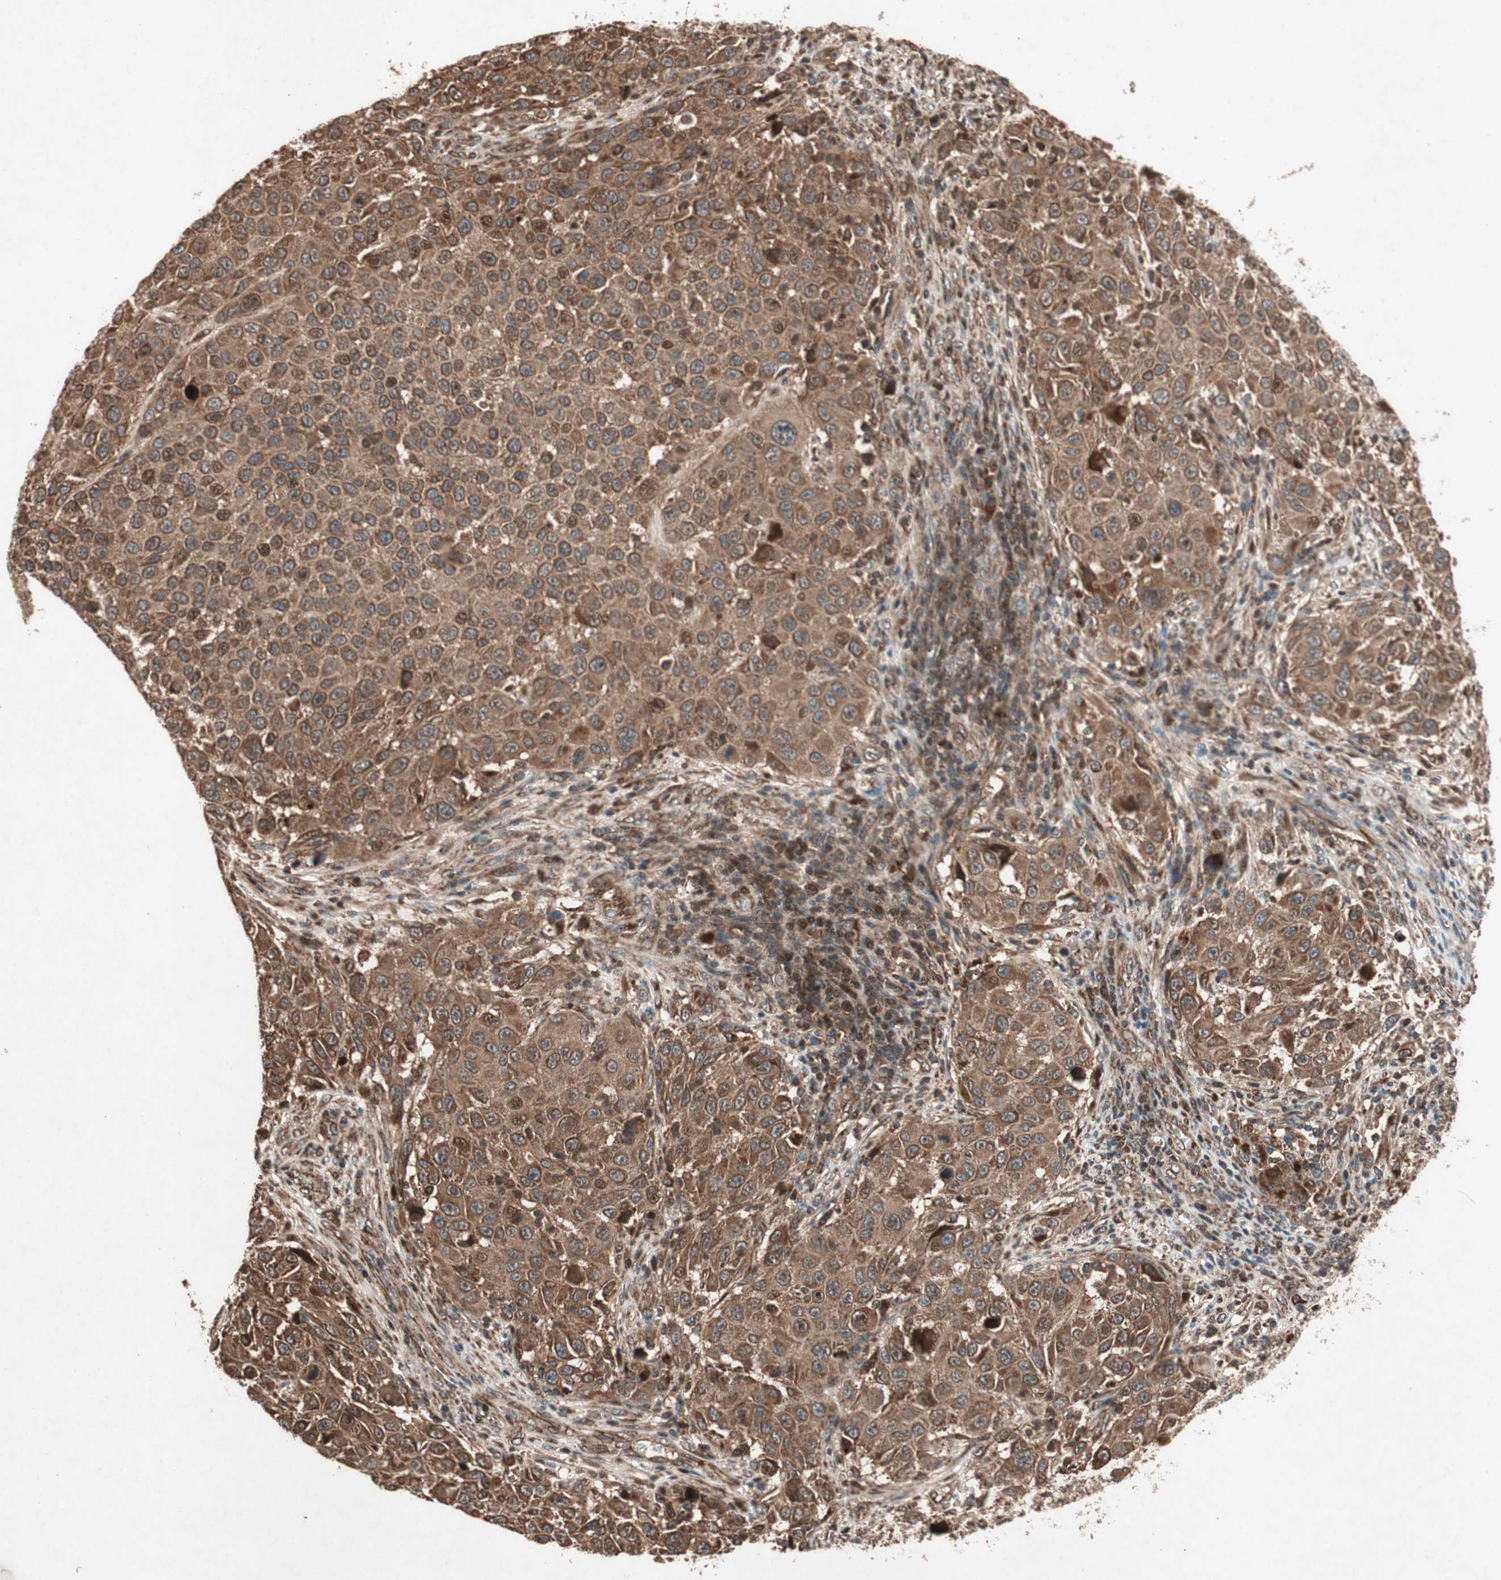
{"staining": {"intensity": "moderate", "quantity": ">75%", "location": "cytoplasmic/membranous,nuclear"}, "tissue": "melanoma", "cell_type": "Tumor cells", "image_type": "cancer", "snomed": [{"axis": "morphology", "description": "Malignant melanoma, Metastatic site"}, {"axis": "topography", "description": "Lymph node"}], "caption": "Protein staining shows moderate cytoplasmic/membranous and nuclear expression in approximately >75% of tumor cells in malignant melanoma (metastatic site). The staining was performed using DAB, with brown indicating positive protein expression. Nuclei are stained blue with hematoxylin.", "gene": "RAB1A", "patient": {"sex": "male", "age": 61}}